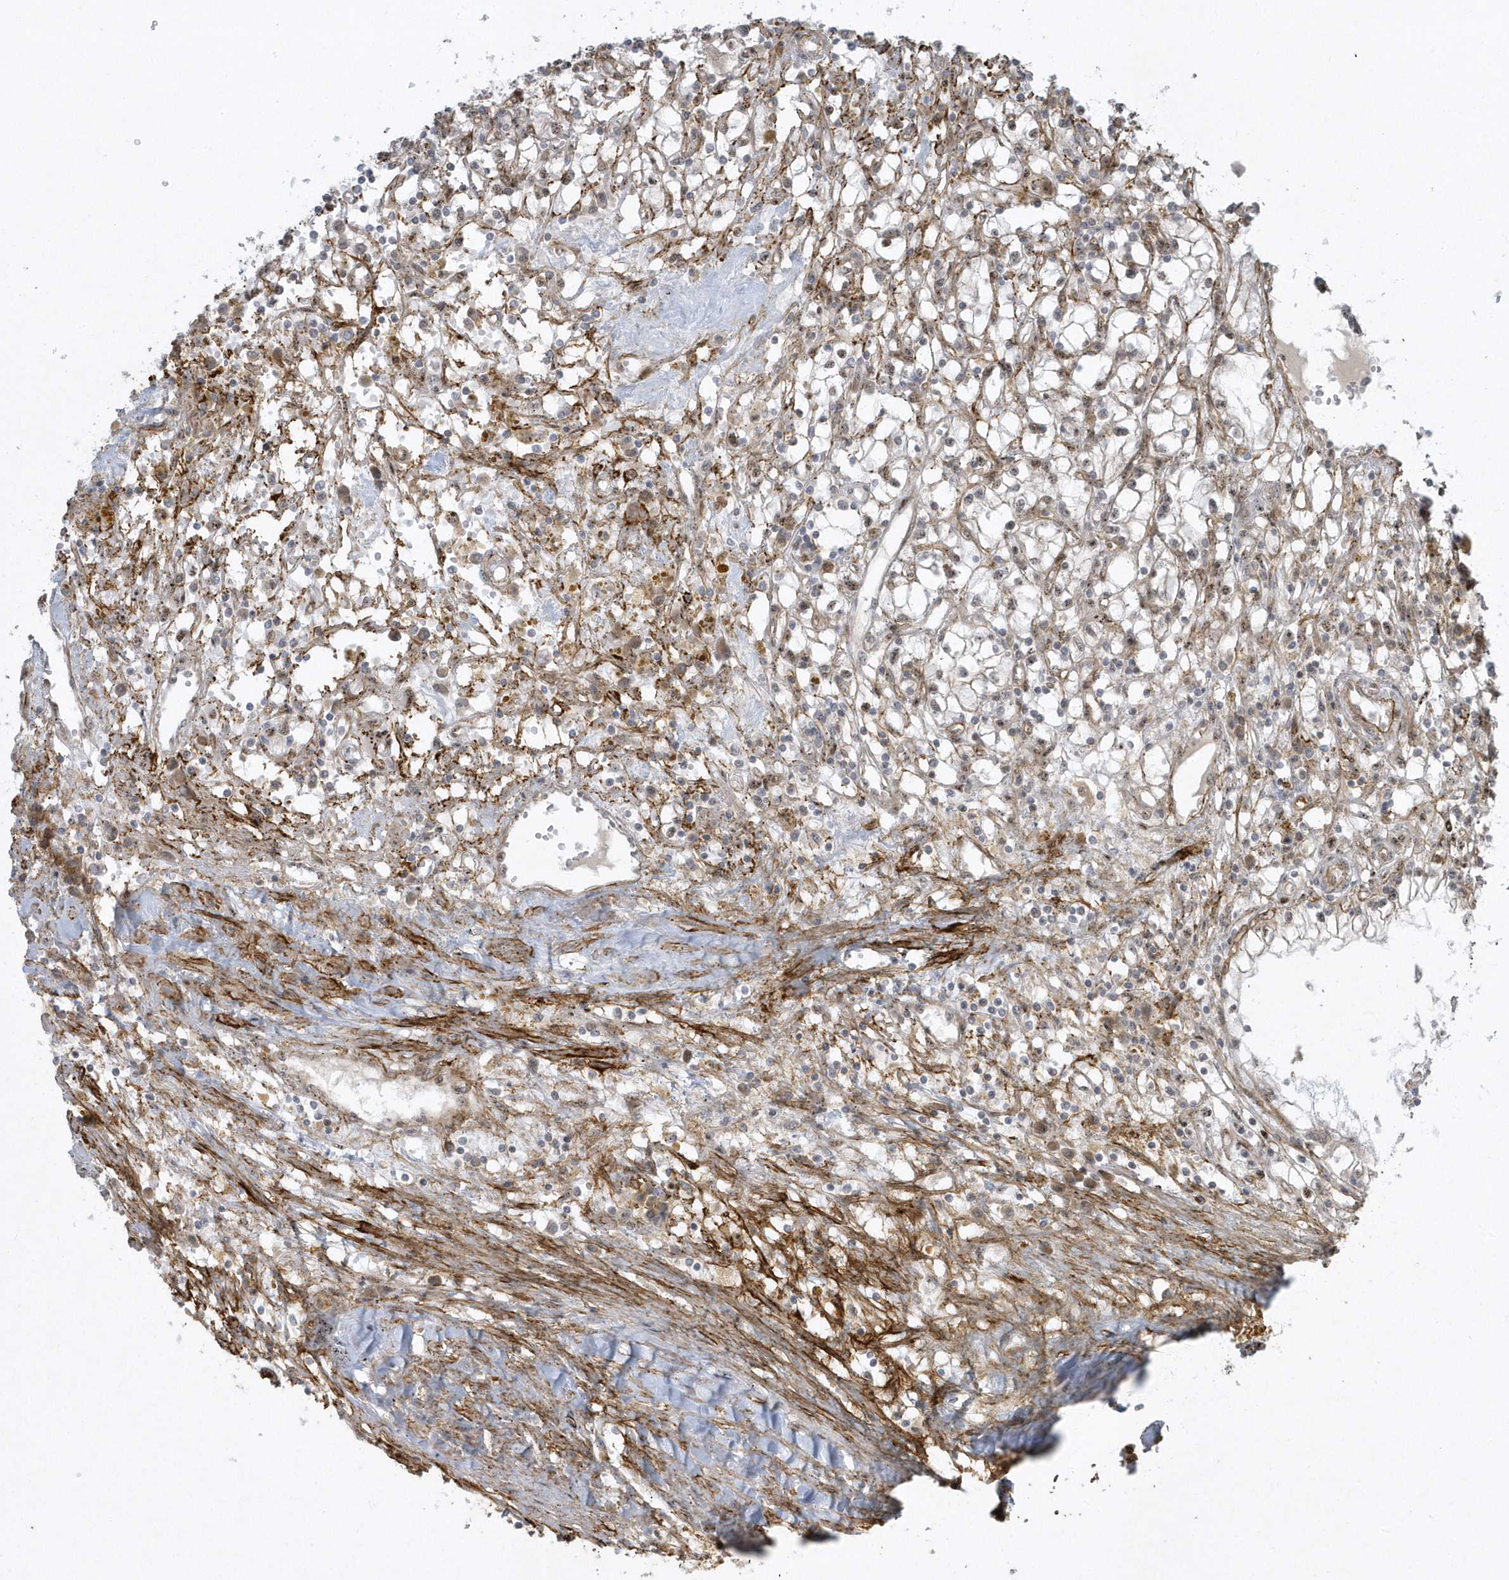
{"staining": {"intensity": "weak", "quantity": "<25%", "location": "cytoplasmic/membranous,nuclear"}, "tissue": "renal cancer", "cell_type": "Tumor cells", "image_type": "cancer", "snomed": [{"axis": "morphology", "description": "Adenocarcinoma, NOS"}, {"axis": "topography", "description": "Kidney"}], "caption": "Immunohistochemistry of human adenocarcinoma (renal) demonstrates no expression in tumor cells.", "gene": "MASP2", "patient": {"sex": "male", "age": 56}}